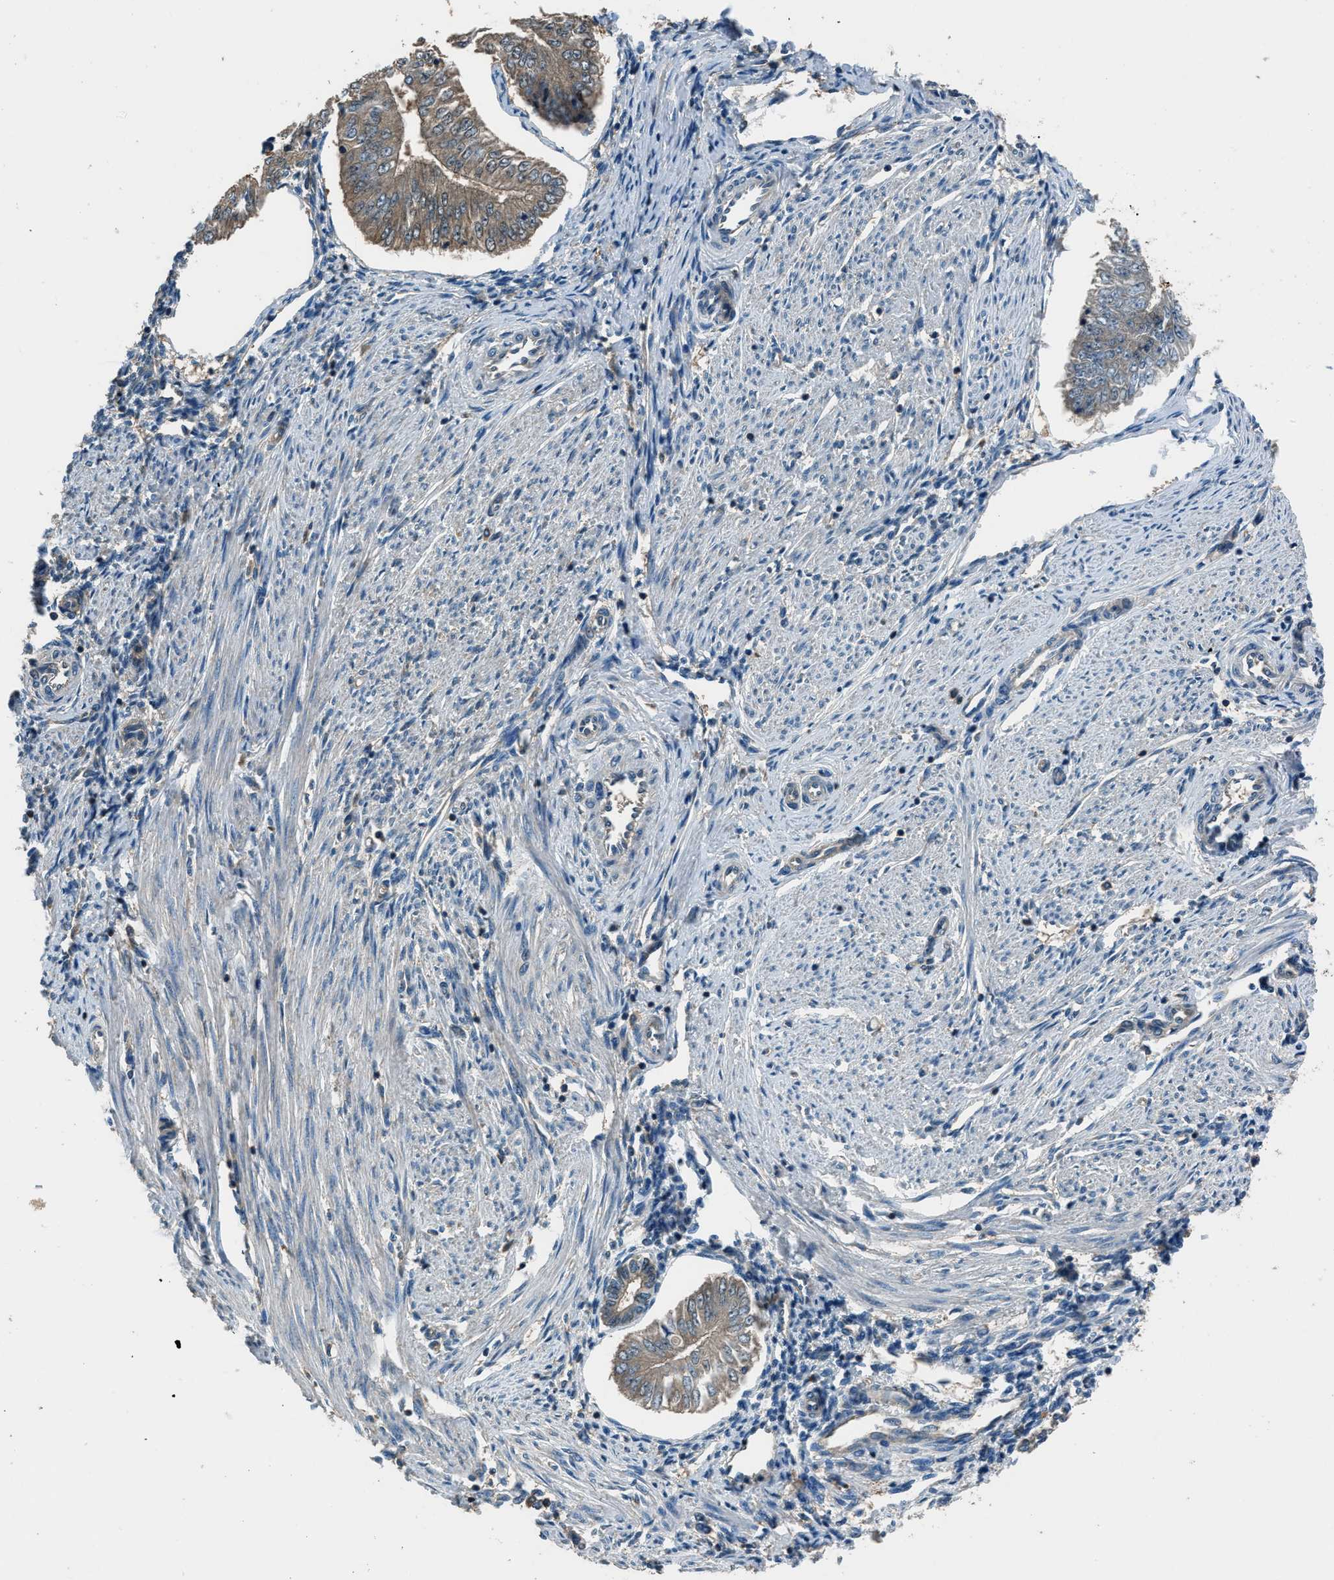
{"staining": {"intensity": "moderate", "quantity": ">75%", "location": "cytoplasmic/membranous"}, "tissue": "endometrial cancer", "cell_type": "Tumor cells", "image_type": "cancer", "snomed": [{"axis": "morphology", "description": "Adenocarcinoma, NOS"}, {"axis": "topography", "description": "Endometrium"}], "caption": "Immunohistochemical staining of endometrial adenocarcinoma reveals medium levels of moderate cytoplasmic/membranous protein staining in about >75% of tumor cells.", "gene": "ARFGAP2", "patient": {"sex": "female", "age": 53}}